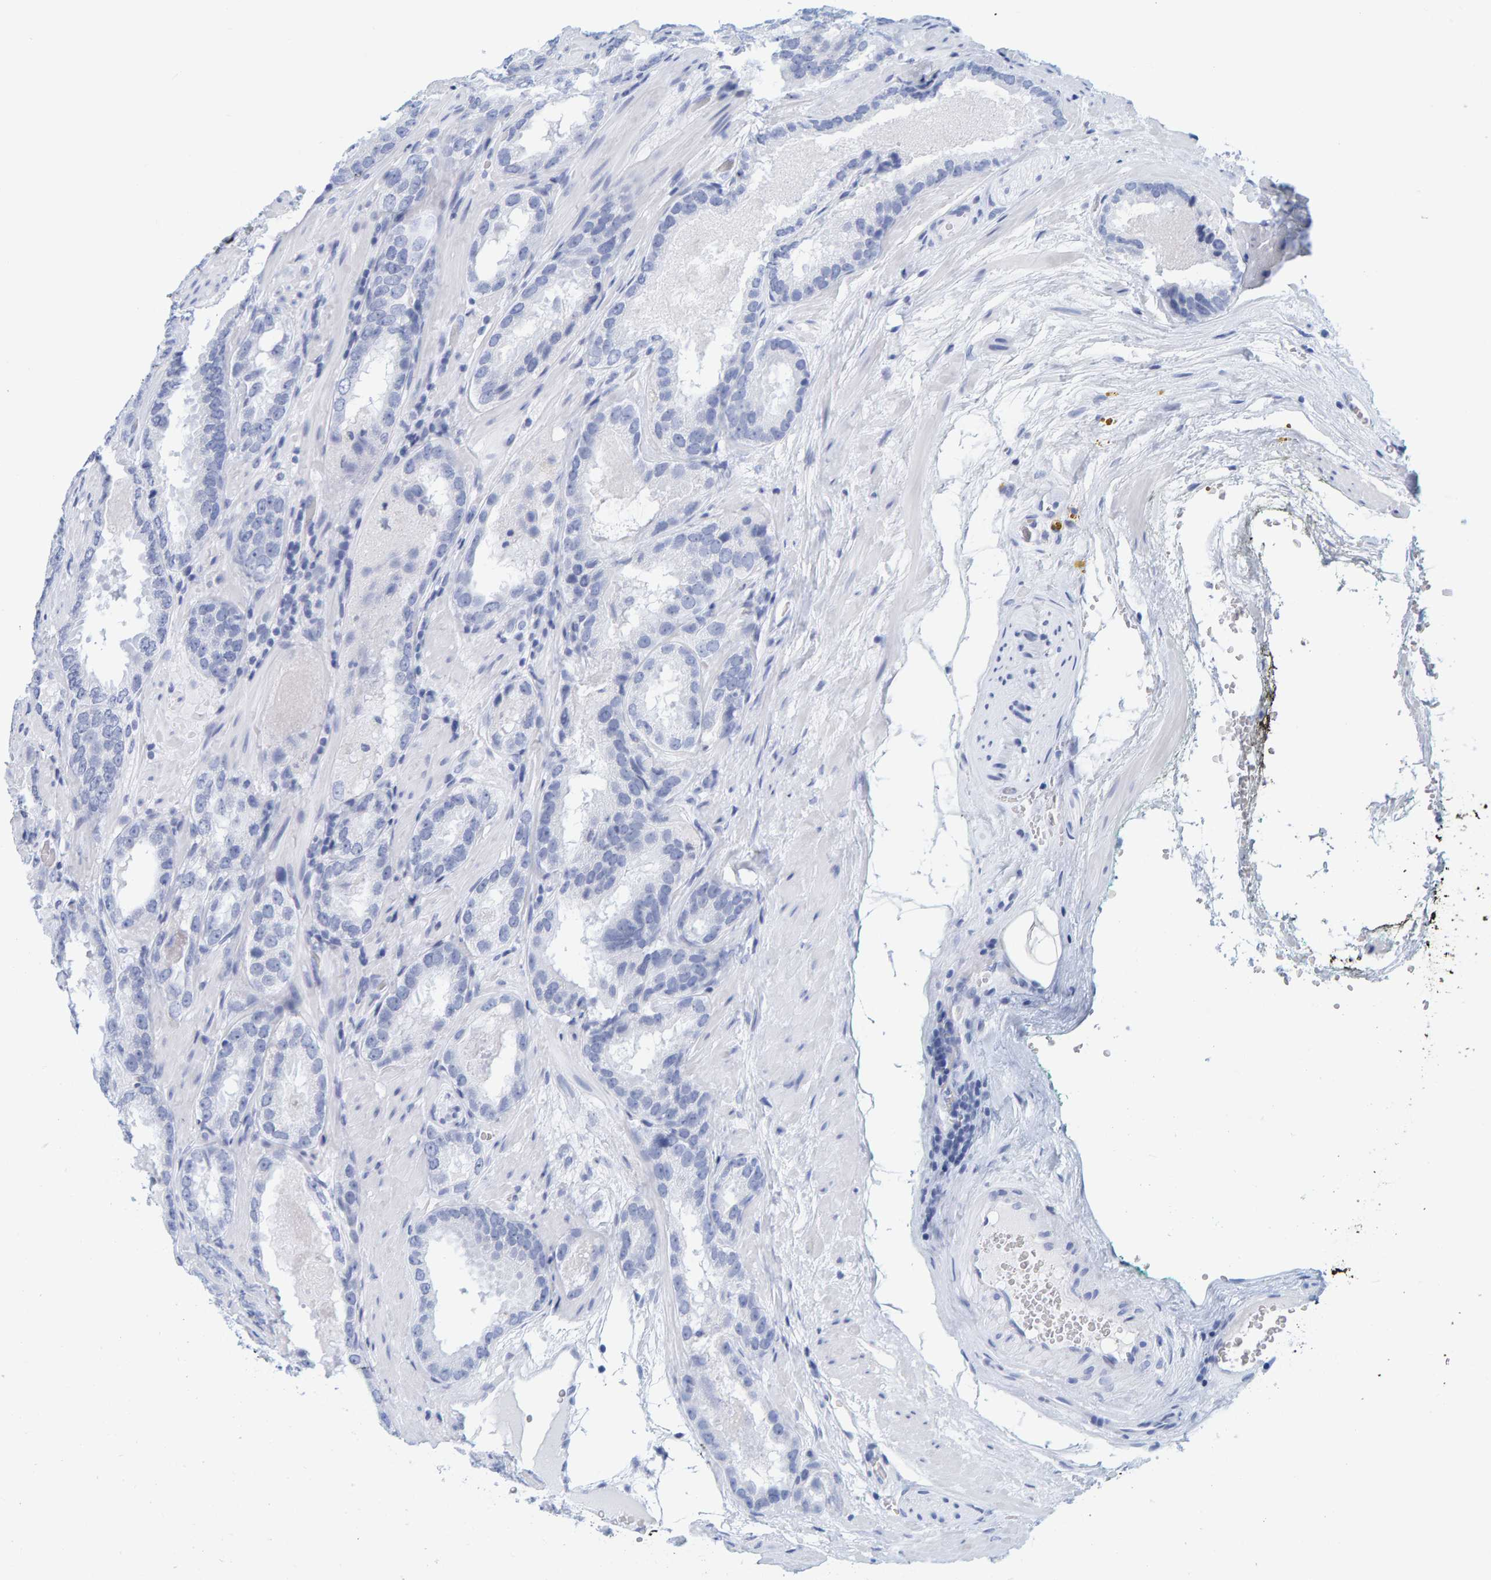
{"staining": {"intensity": "negative", "quantity": "none", "location": "none"}, "tissue": "prostate cancer", "cell_type": "Tumor cells", "image_type": "cancer", "snomed": [{"axis": "morphology", "description": "Adenocarcinoma, Low grade"}, {"axis": "topography", "description": "Prostate"}], "caption": "Tumor cells are negative for protein expression in human prostate cancer. The staining is performed using DAB brown chromogen with nuclei counter-stained in using hematoxylin.", "gene": "SFTPC", "patient": {"sex": "male", "age": 51}}